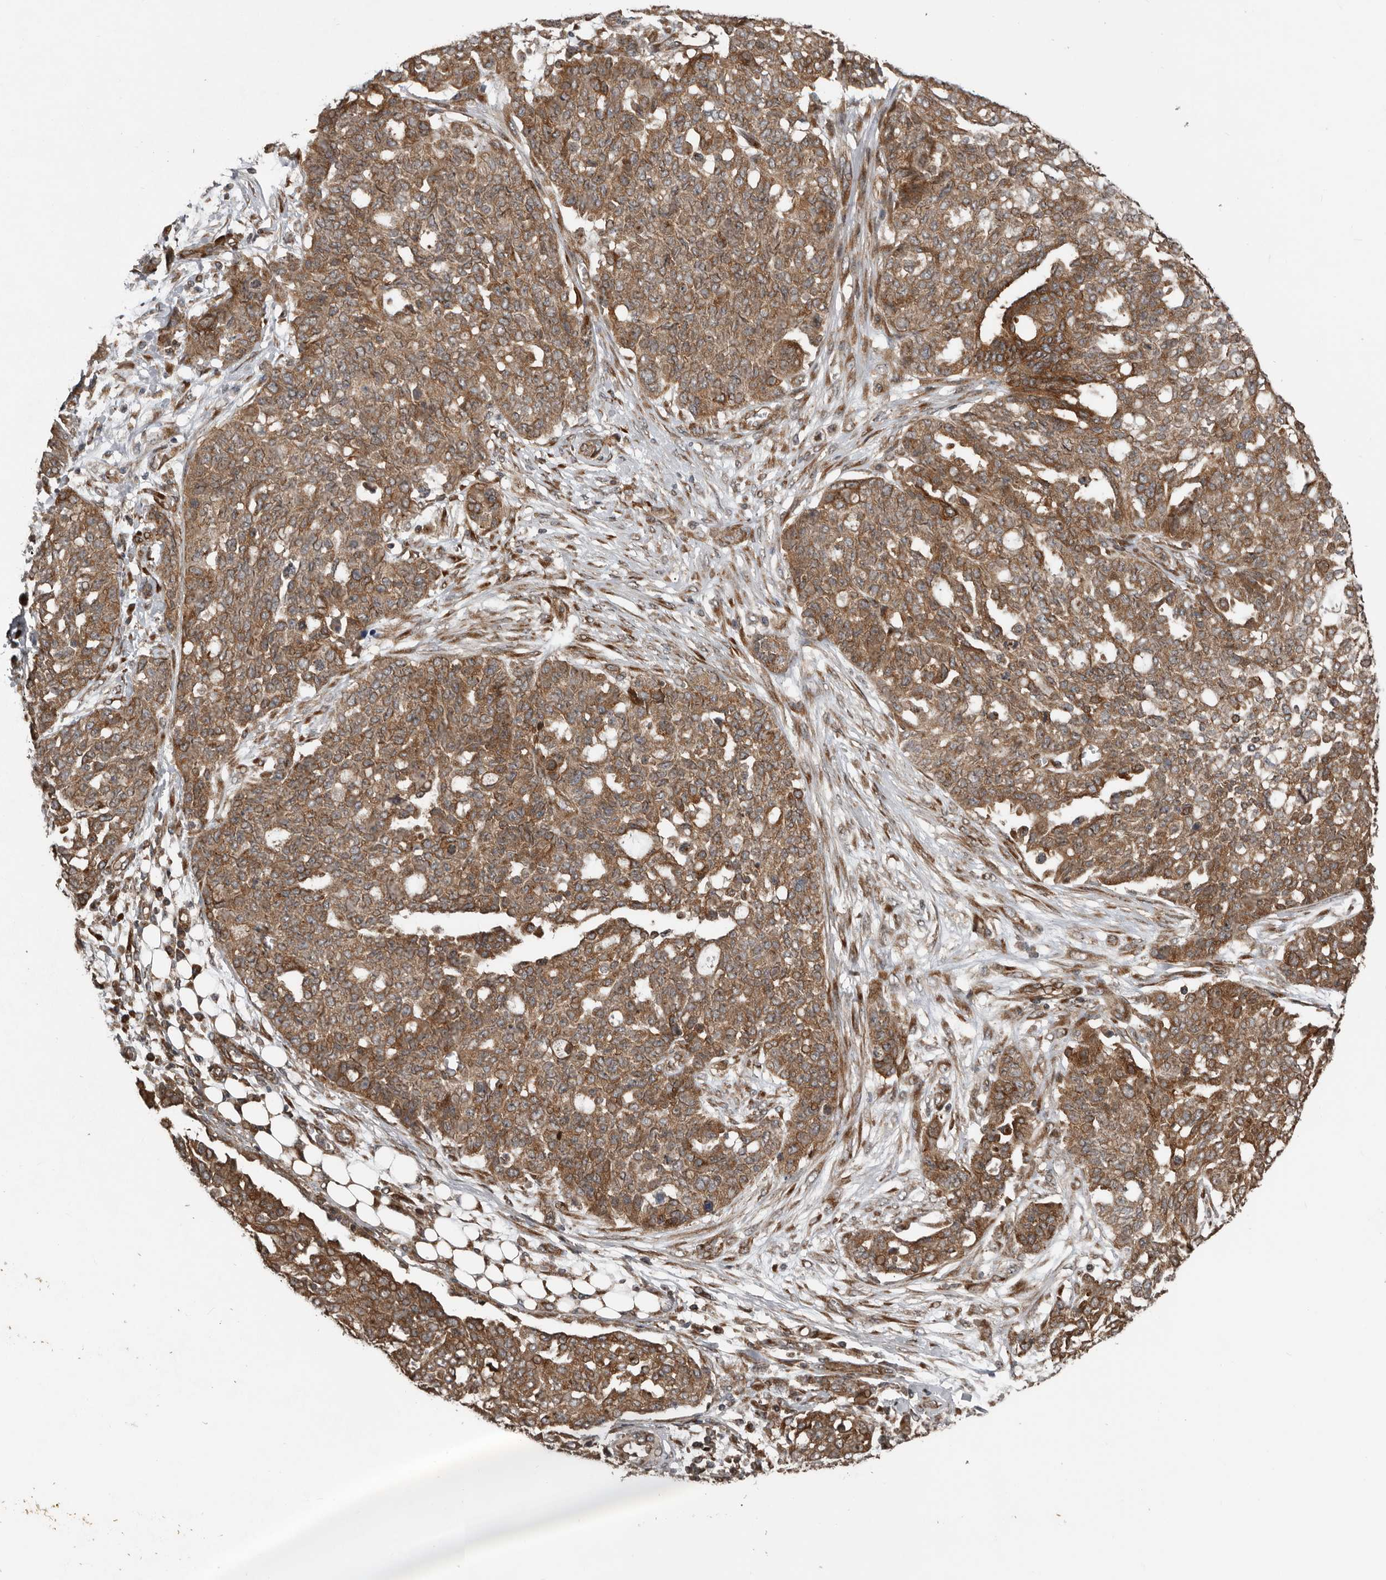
{"staining": {"intensity": "moderate", "quantity": ">75%", "location": "cytoplasmic/membranous"}, "tissue": "ovarian cancer", "cell_type": "Tumor cells", "image_type": "cancer", "snomed": [{"axis": "morphology", "description": "Cystadenocarcinoma, serous, NOS"}, {"axis": "topography", "description": "Soft tissue"}, {"axis": "topography", "description": "Ovary"}], "caption": "Immunohistochemical staining of ovarian cancer displays moderate cytoplasmic/membranous protein expression in about >75% of tumor cells.", "gene": "CCDC190", "patient": {"sex": "female", "age": 57}}